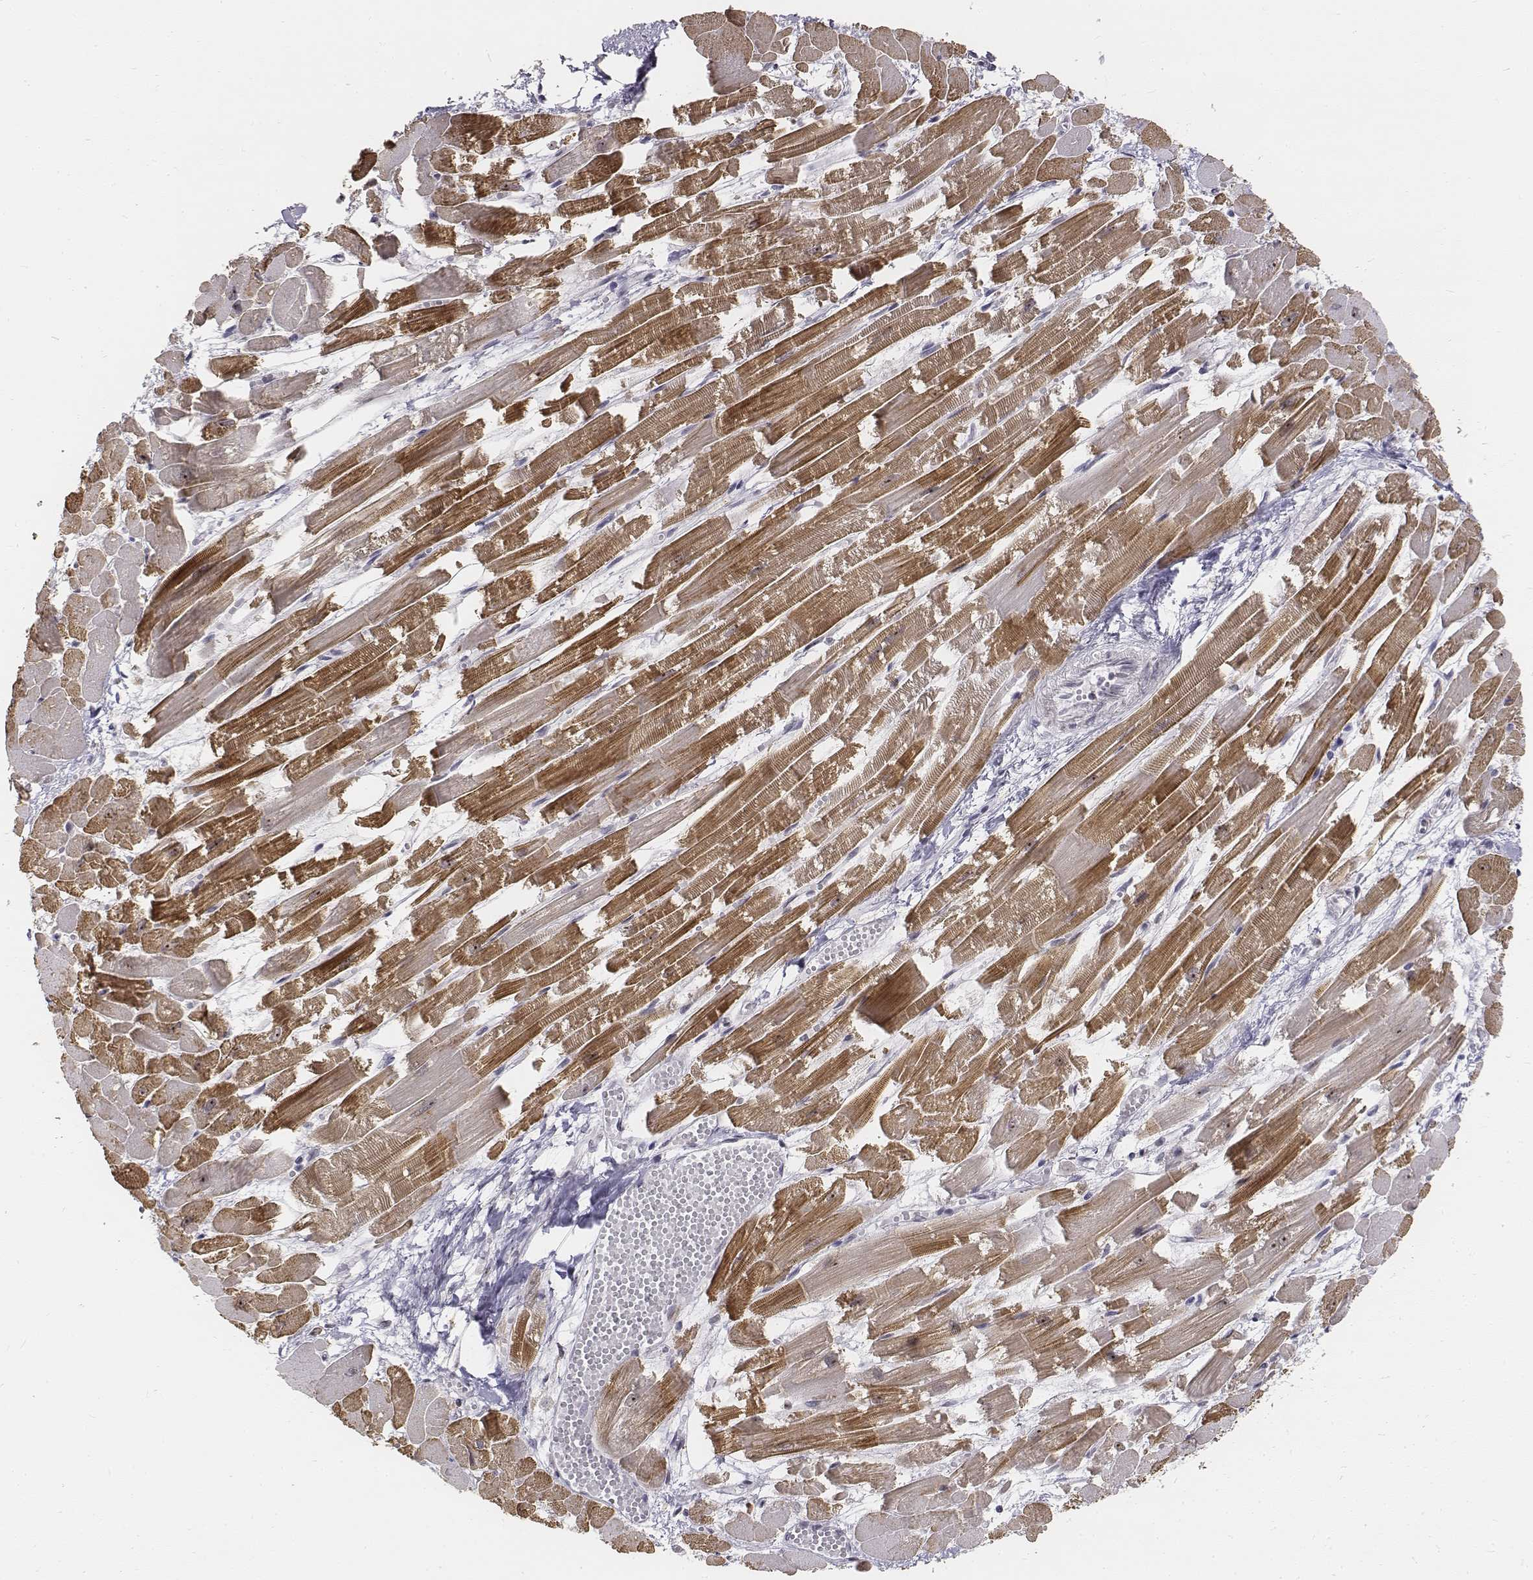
{"staining": {"intensity": "moderate", "quantity": ">75%", "location": "cytoplasmic/membranous,nuclear"}, "tissue": "heart muscle", "cell_type": "Cardiomyocytes", "image_type": "normal", "snomed": [{"axis": "morphology", "description": "Normal tissue, NOS"}, {"axis": "topography", "description": "Heart"}], "caption": "Human heart muscle stained with a brown dye reveals moderate cytoplasmic/membranous,nuclear positive positivity in approximately >75% of cardiomyocytes.", "gene": "PHF6", "patient": {"sex": "female", "age": 52}}